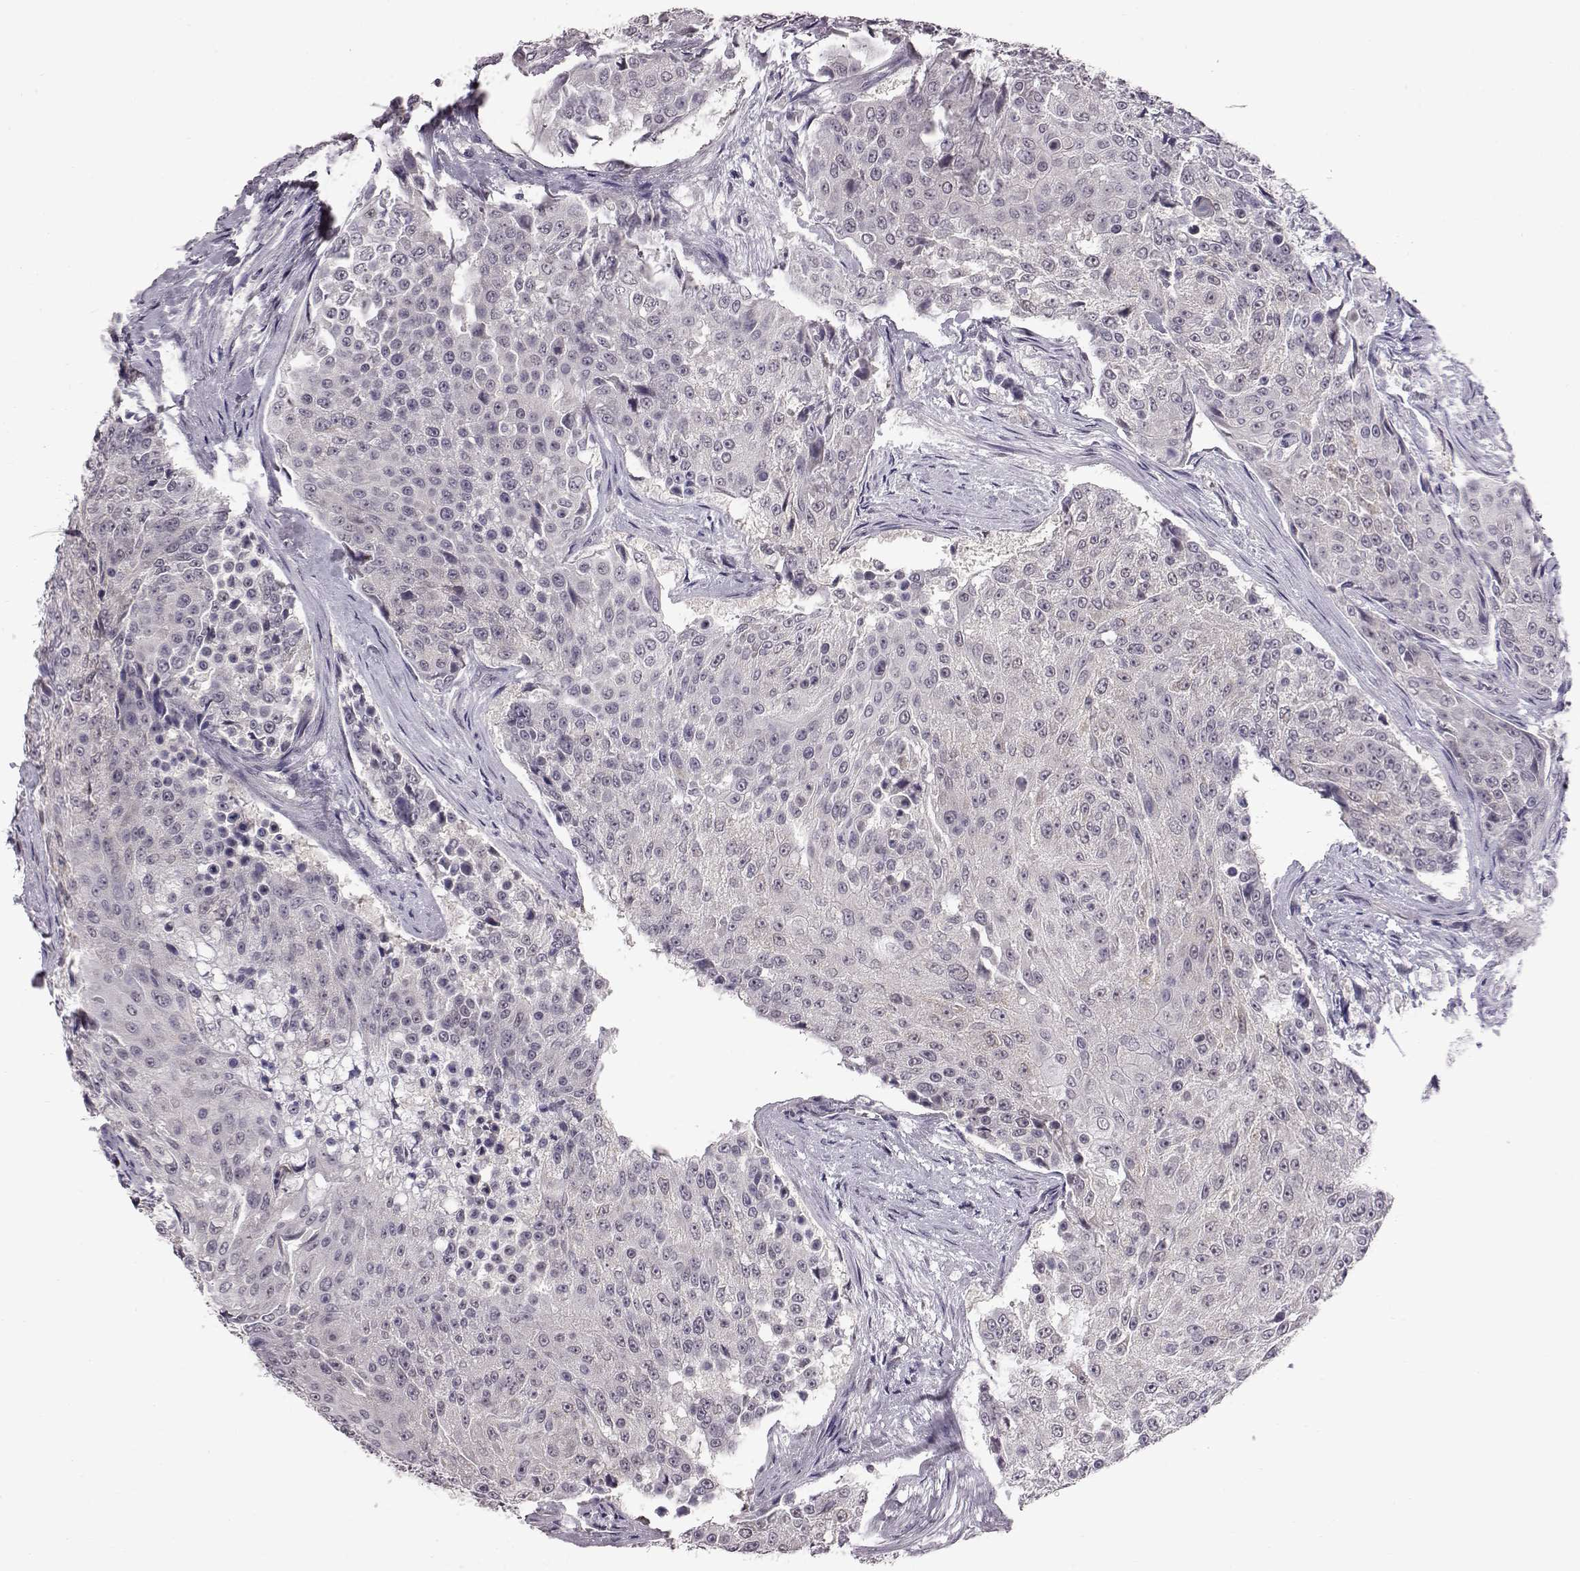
{"staining": {"intensity": "negative", "quantity": "none", "location": "none"}, "tissue": "urothelial cancer", "cell_type": "Tumor cells", "image_type": "cancer", "snomed": [{"axis": "morphology", "description": "Urothelial carcinoma, High grade"}, {"axis": "topography", "description": "Urinary bladder"}], "caption": "Micrograph shows no significant protein staining in tumor cells of urothelial cancer.", "gene": "C10orf62", "patient": {"sex": "female", "age": 63}}